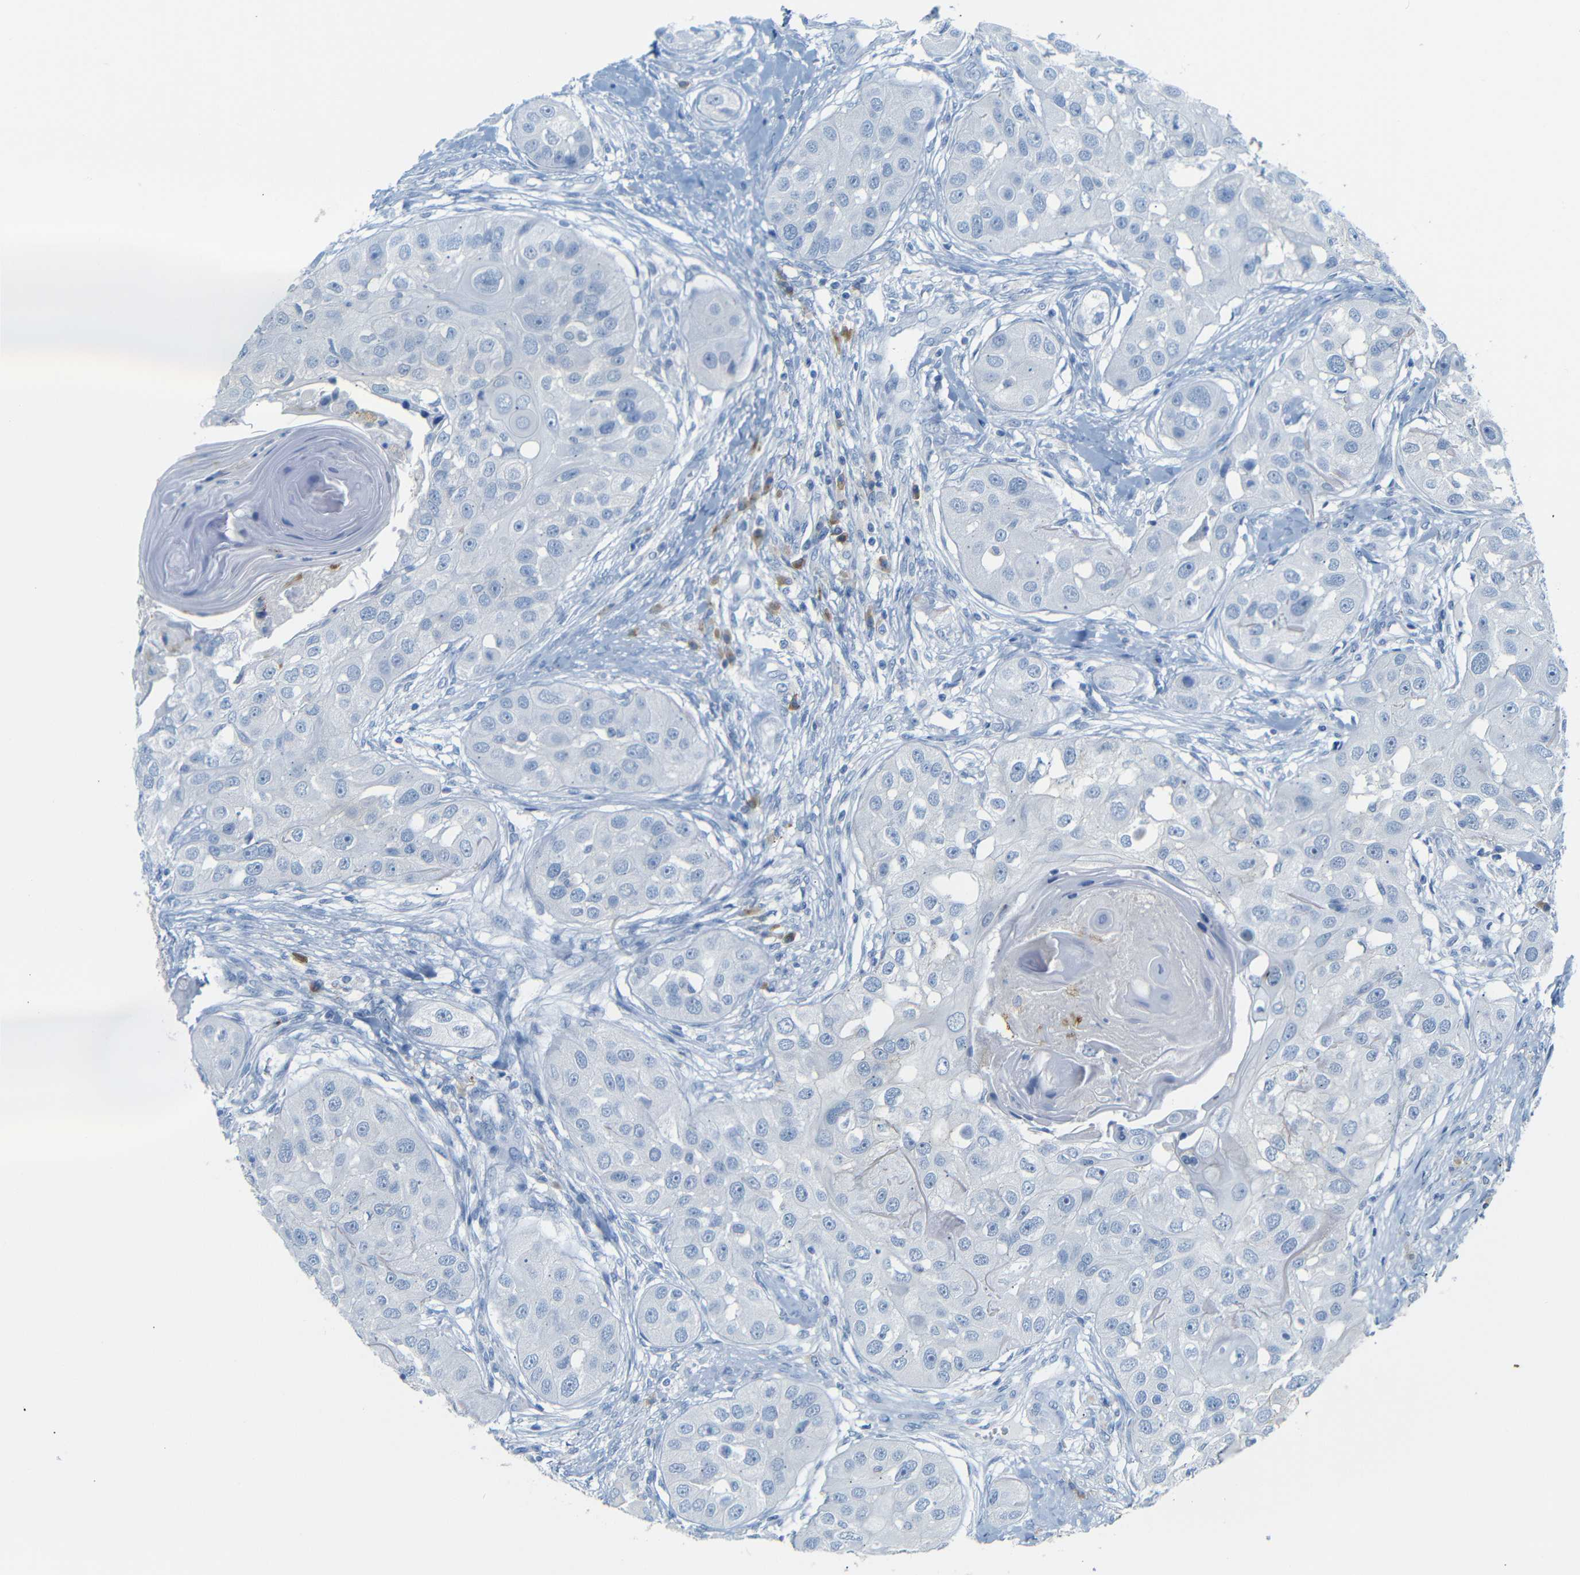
{"staining": {"intensity": "negative", "quantity": "none", "location": "none"}, "tissue": "head and neck cancer", "cell_type": "Tumor cells", "image_type": "cancer", "snomed": [{"axis": "morphology", "description": "Normal tissue, NOS"}, {"axis": "morphology", "description": "Squamous cell carcinoma, NOS"}, {"axis": "topography", "description": "Skeletal muscle"}, {"axis": "topography", "description": "Head-Neck"}], "caption": "IHC of human head and neck cancer displays no staining in tumor cells.", "gene": "FCRL1", "patient": {"sex": "male", "age": 51}}